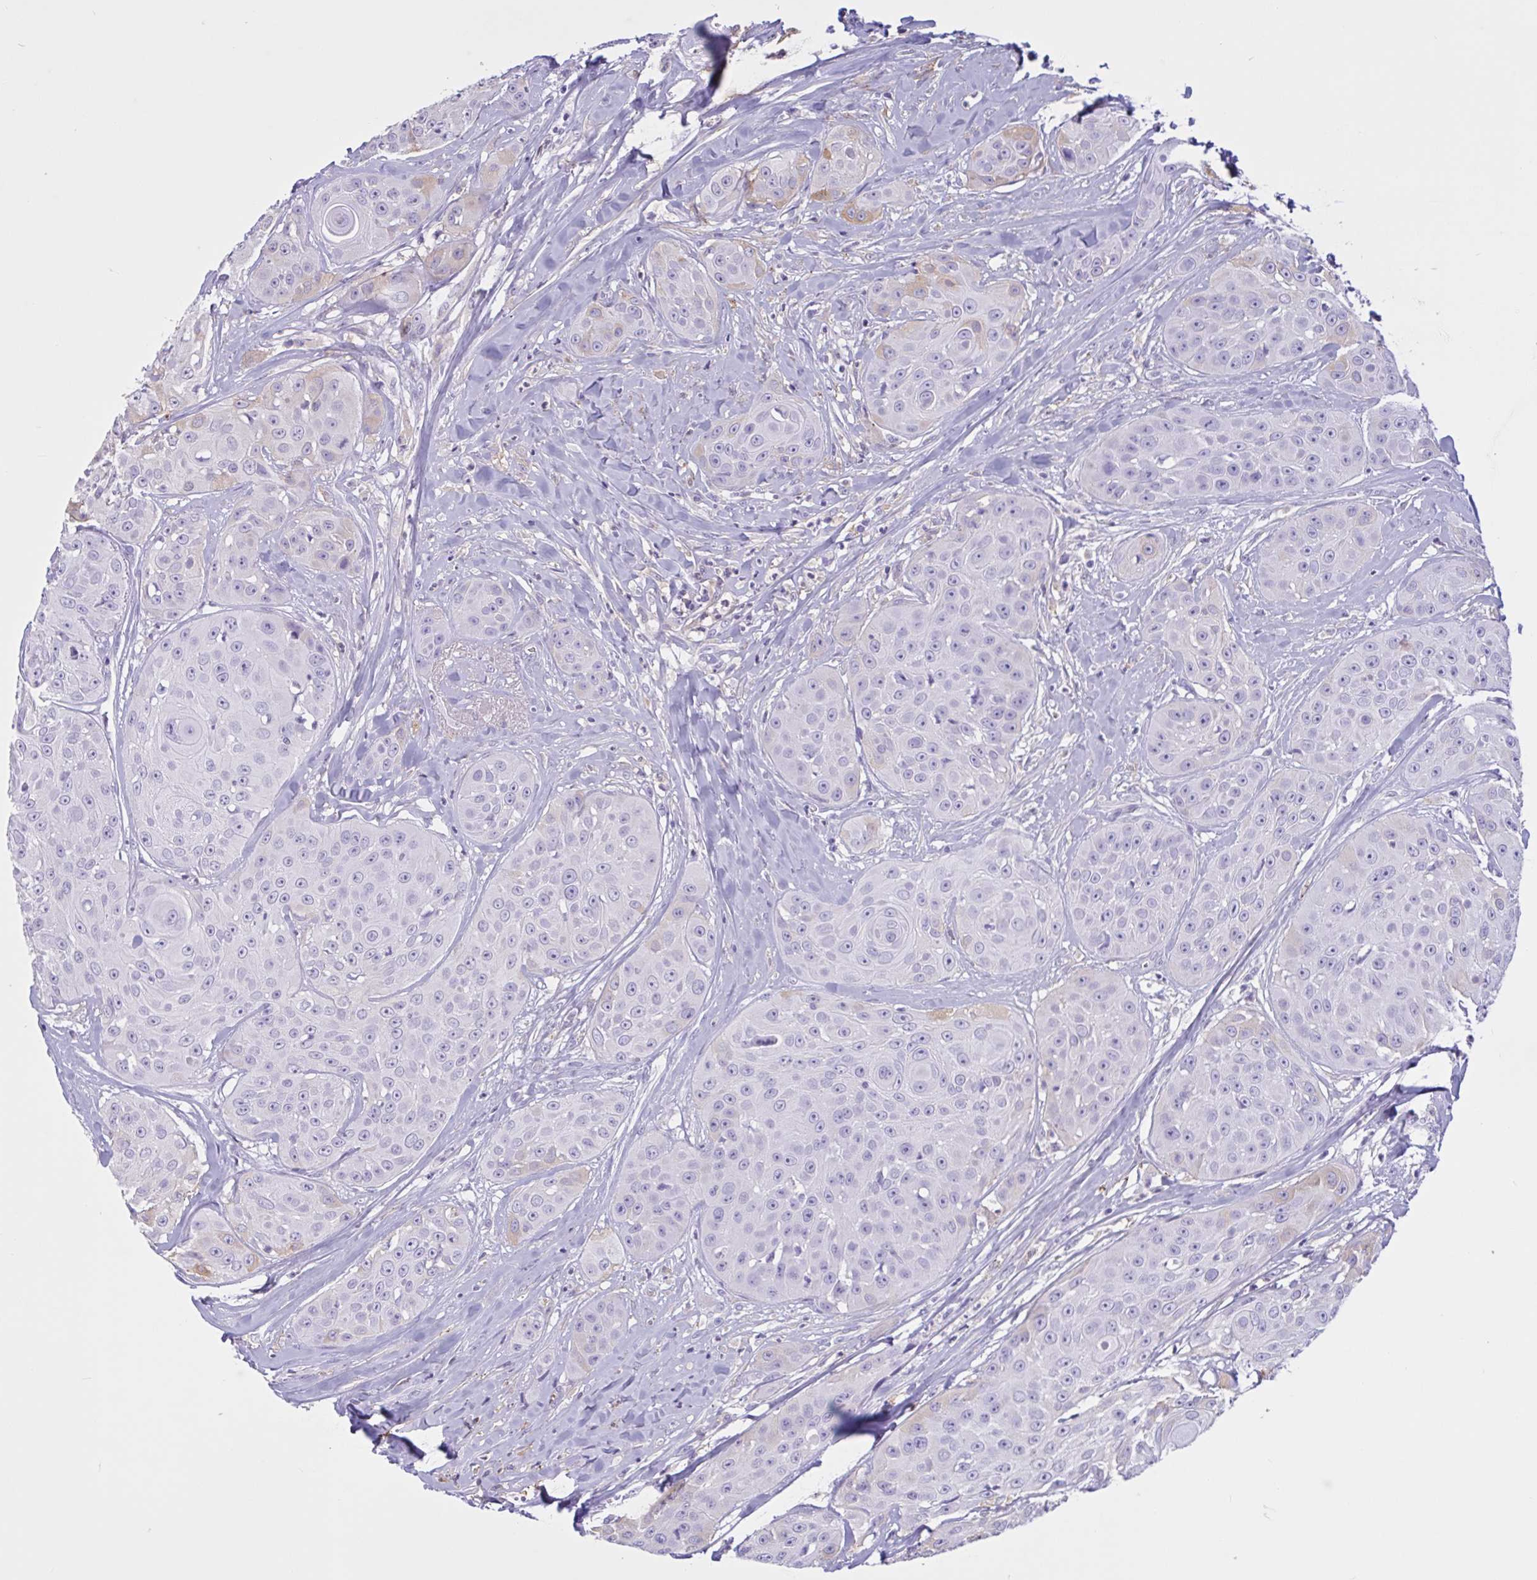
{"staining": {"intensity": "weak", "quantity": "<25%", "location": "cytoplasmic/membranous"}, "tissue": "head and neck cancer", "cell_type": "Tumor cells", "image_type": "cancer", "snomed": [{"axis": "morphology", "description": "Squamous cell carcinoma, NOS"}, {"axis": "topography", "description": "Head-Neck"}], "caption": "Squamous cell carcinoma (head and neck) was stained to show a protein in brown. There is no significant staining in tumor cells.", "gene": "LARGE2", "patient": {"sex": "male", "age": 83}}